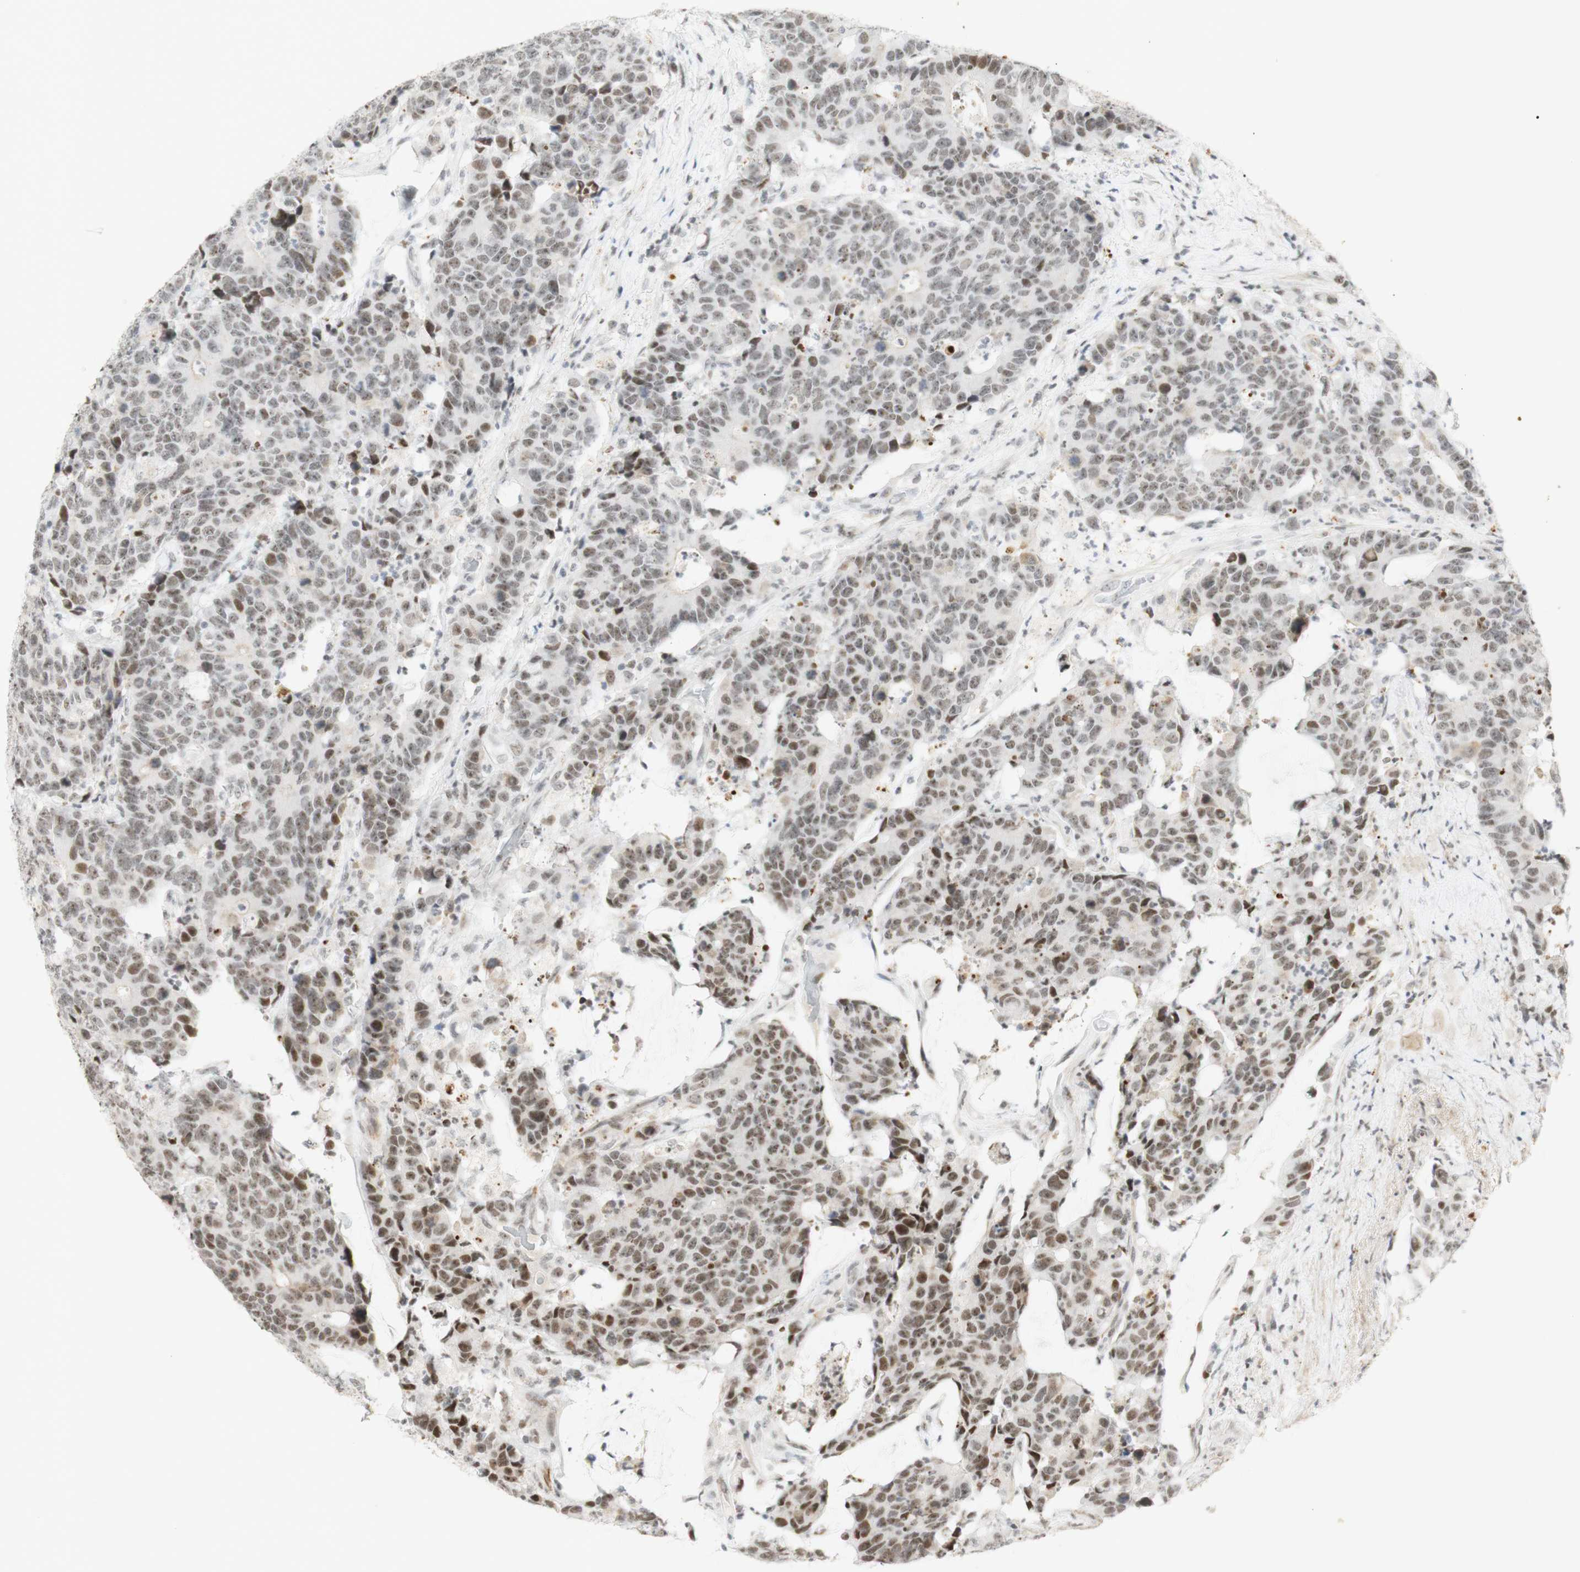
{"staining": {"intensity": "moderate", "quantity": ">75%", "location": "nuclear"}, "tissue": "colorectal cancer", "cell_type": "Tumor cells", "image_type": "cancer", "snomed": [{"axis": "morphology", "description": "Adenocarcinoma, NOS"}, {"axis": "topography", "description": "Colon"}], "caption": "This histopathology image demonstrates immunohistochemistry (IHC) staining of colorectal cancer (adenocarcinoma), with medium moderate nuclear positivity in about >75% of tumor cells.", "gene": "IRF1", "patient": {"sex": "female", "age": 86}}